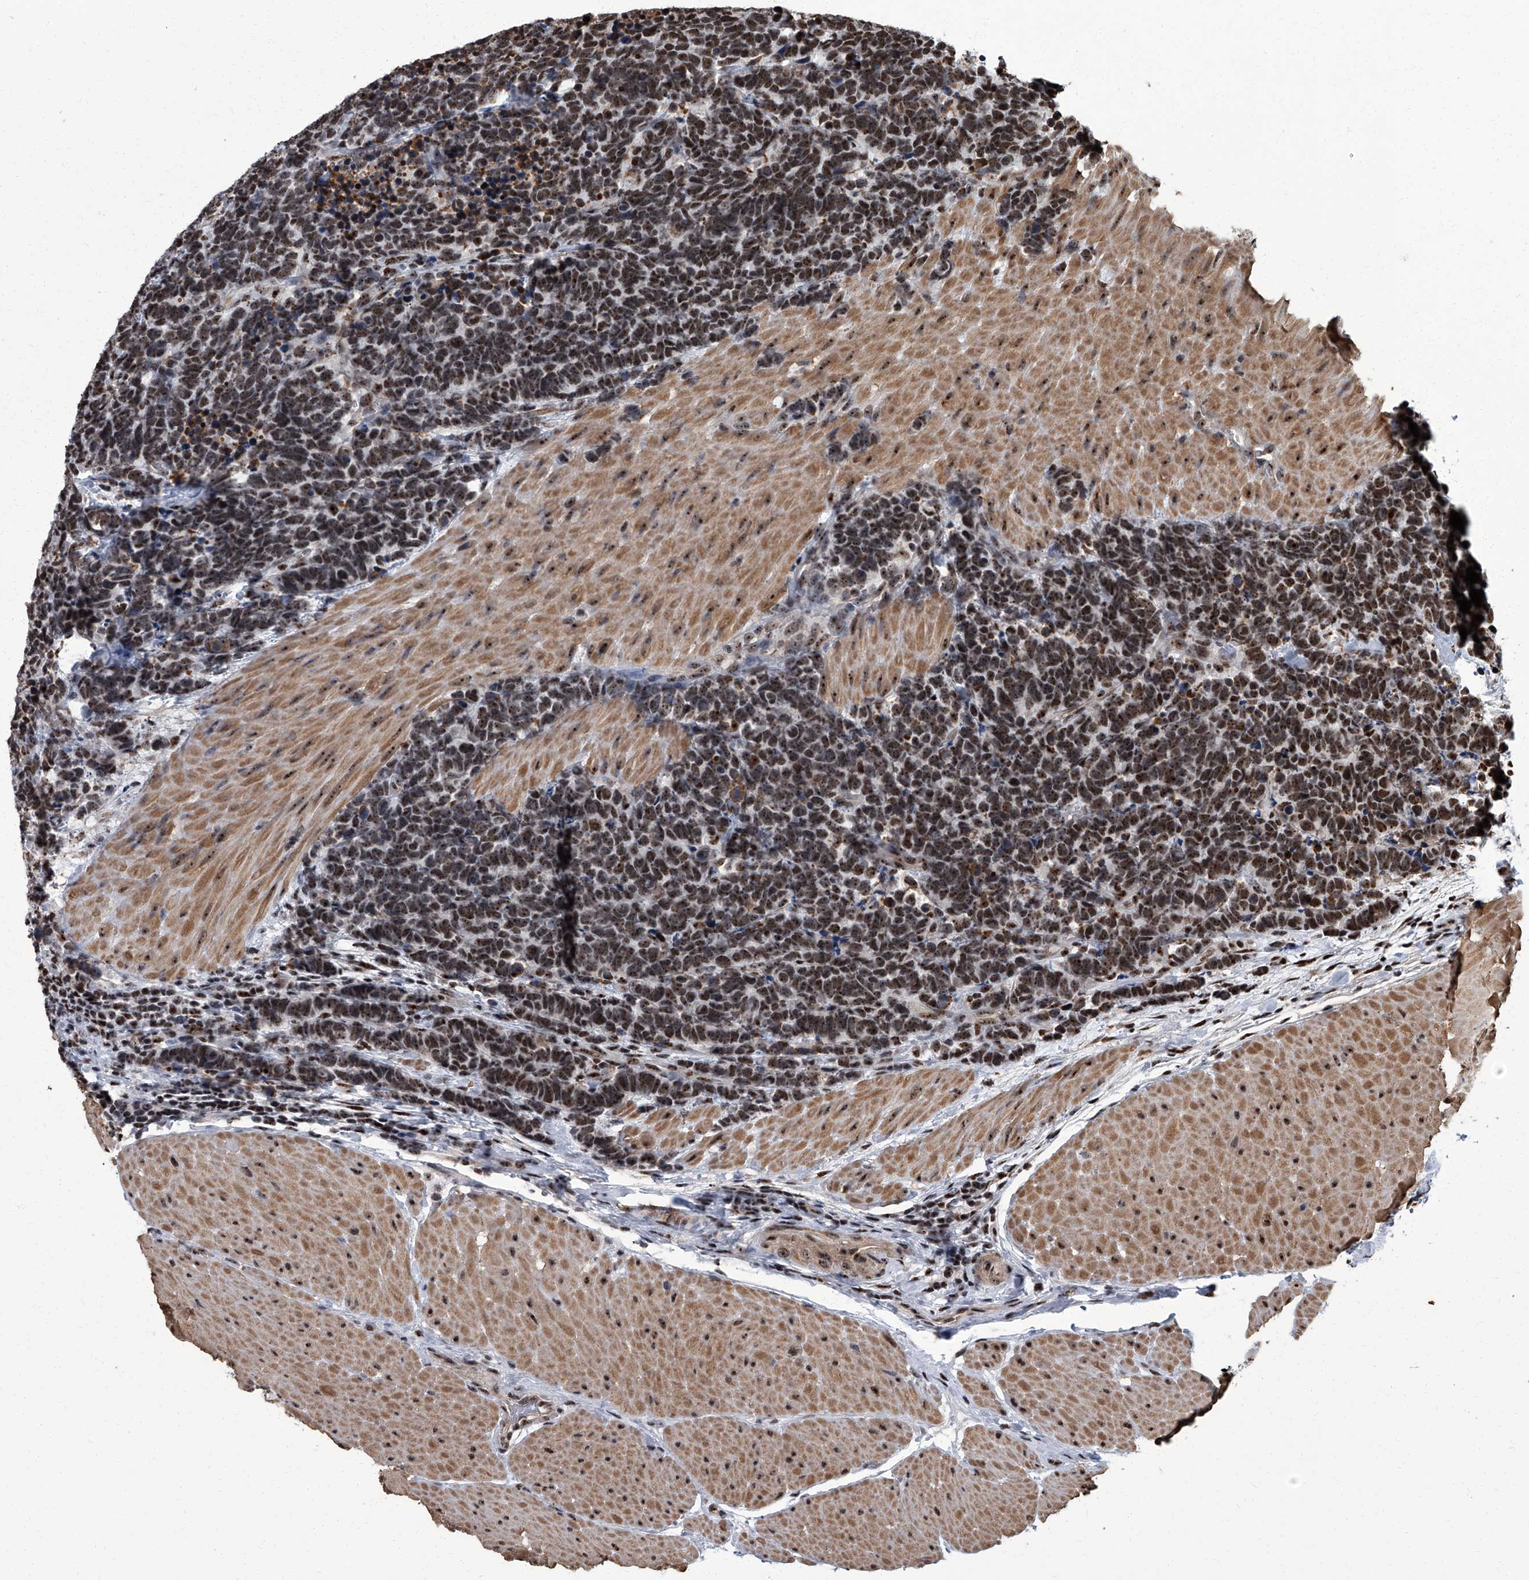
{"staining": {"intensity": "moderate", "quantity": ">75%", "location": "nuclear"}, "tissue": "carcinoid", "cell_type": "Tumor cells", "image_type": "cancer", "snomed": [{"axis": "morphology", "description": "Carcinoma, NOS"}, {"axis": "morphology", "description": "Carcinoid, malignant, NOS"}, {"axis": "topography", "description": "Urinary bladder"}], "caption": "IHC image of human carcinoid (malignant) stained for a protein (brown), which reveals medium levels of moderate nuclear positivity in about >75% of tumor cells.", "gene": "ZNF518B", "patient": {"sex": "male", "age": 57}}